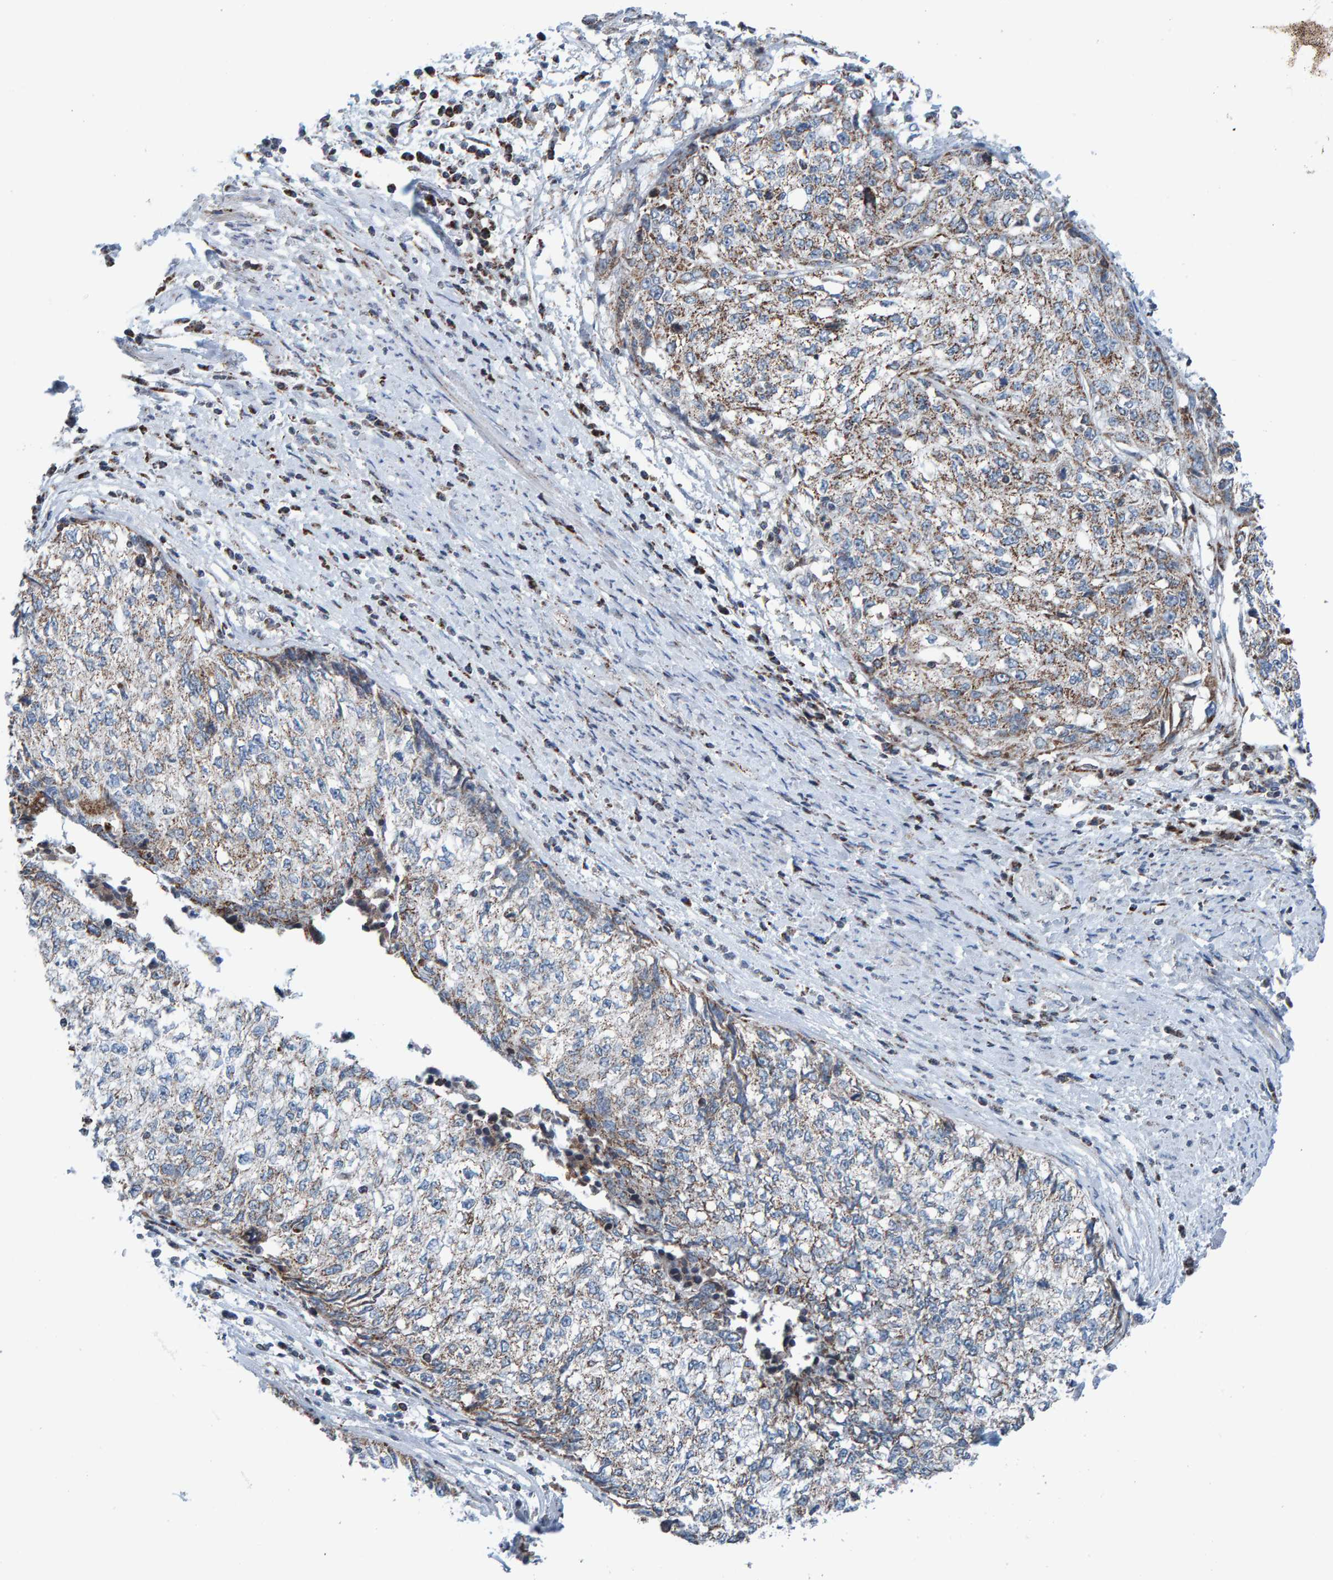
{"staining": {"intensity": "moderate", "quantity": "25%-75%", "location": "cytoplasmic/membranous"}, "tissue": "cervical cancer", "cell_type": "Tumor cells", "image_type": "cancer", "snomed": [{"axis": "morphology", "description": "Squamous cell carcinoma, NOS"}, {"axis": "topography", "description": "Cervix"}], "caption": "A brown stain shows moderate cytoplasmic/membranous staining of a protein in squamous cell carcinoma (cervical) tumor cells.", "gene": "ZNF48", "patient": {"sex": "female", "age": 57}}